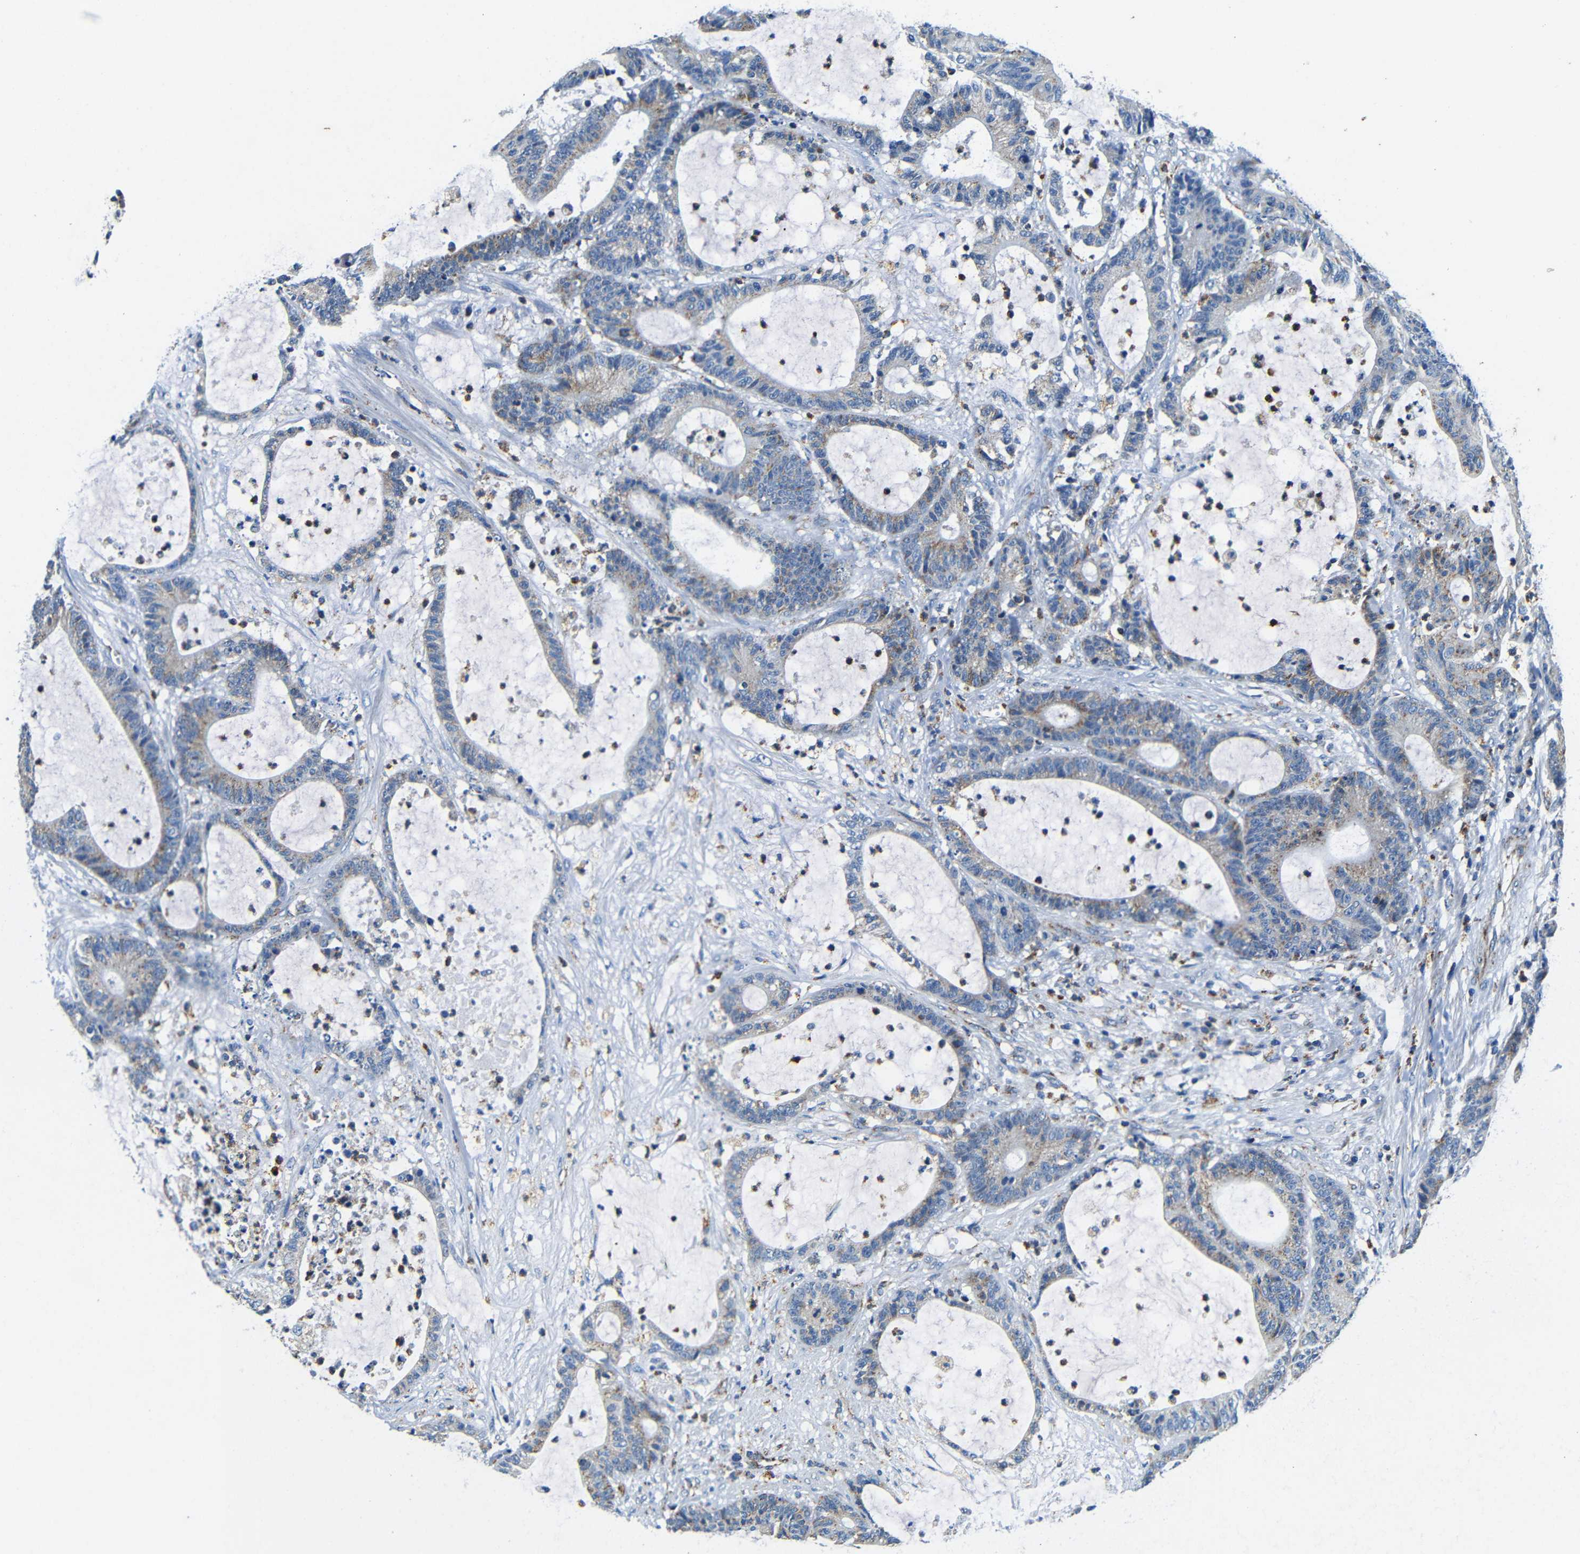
{"staining": {"intensity": "weak", "quantity": "25%-75%", "location": "cytoplasmic/membranous"}, "tissue": "colorectal cancer", "cell_type": "Tumor cells", "image_type": "cancer", "snomed": [{"axis": "morphology", "description": "Adenocarcinoma, NOS"}, {"axis": "topography", "description": "Rectum"}], "caption": "Immunohistochemistry (IHC) of colorectal cancer demonstrates low levels of weak cytoplasmic/membranous staining in approximately 25%-75% of tumor cells. The protein of interest is shown in brown color, while the nuclei are stained blue.", "gene": "GALNT18", "patient": {"sex": "female", "age": 67}}